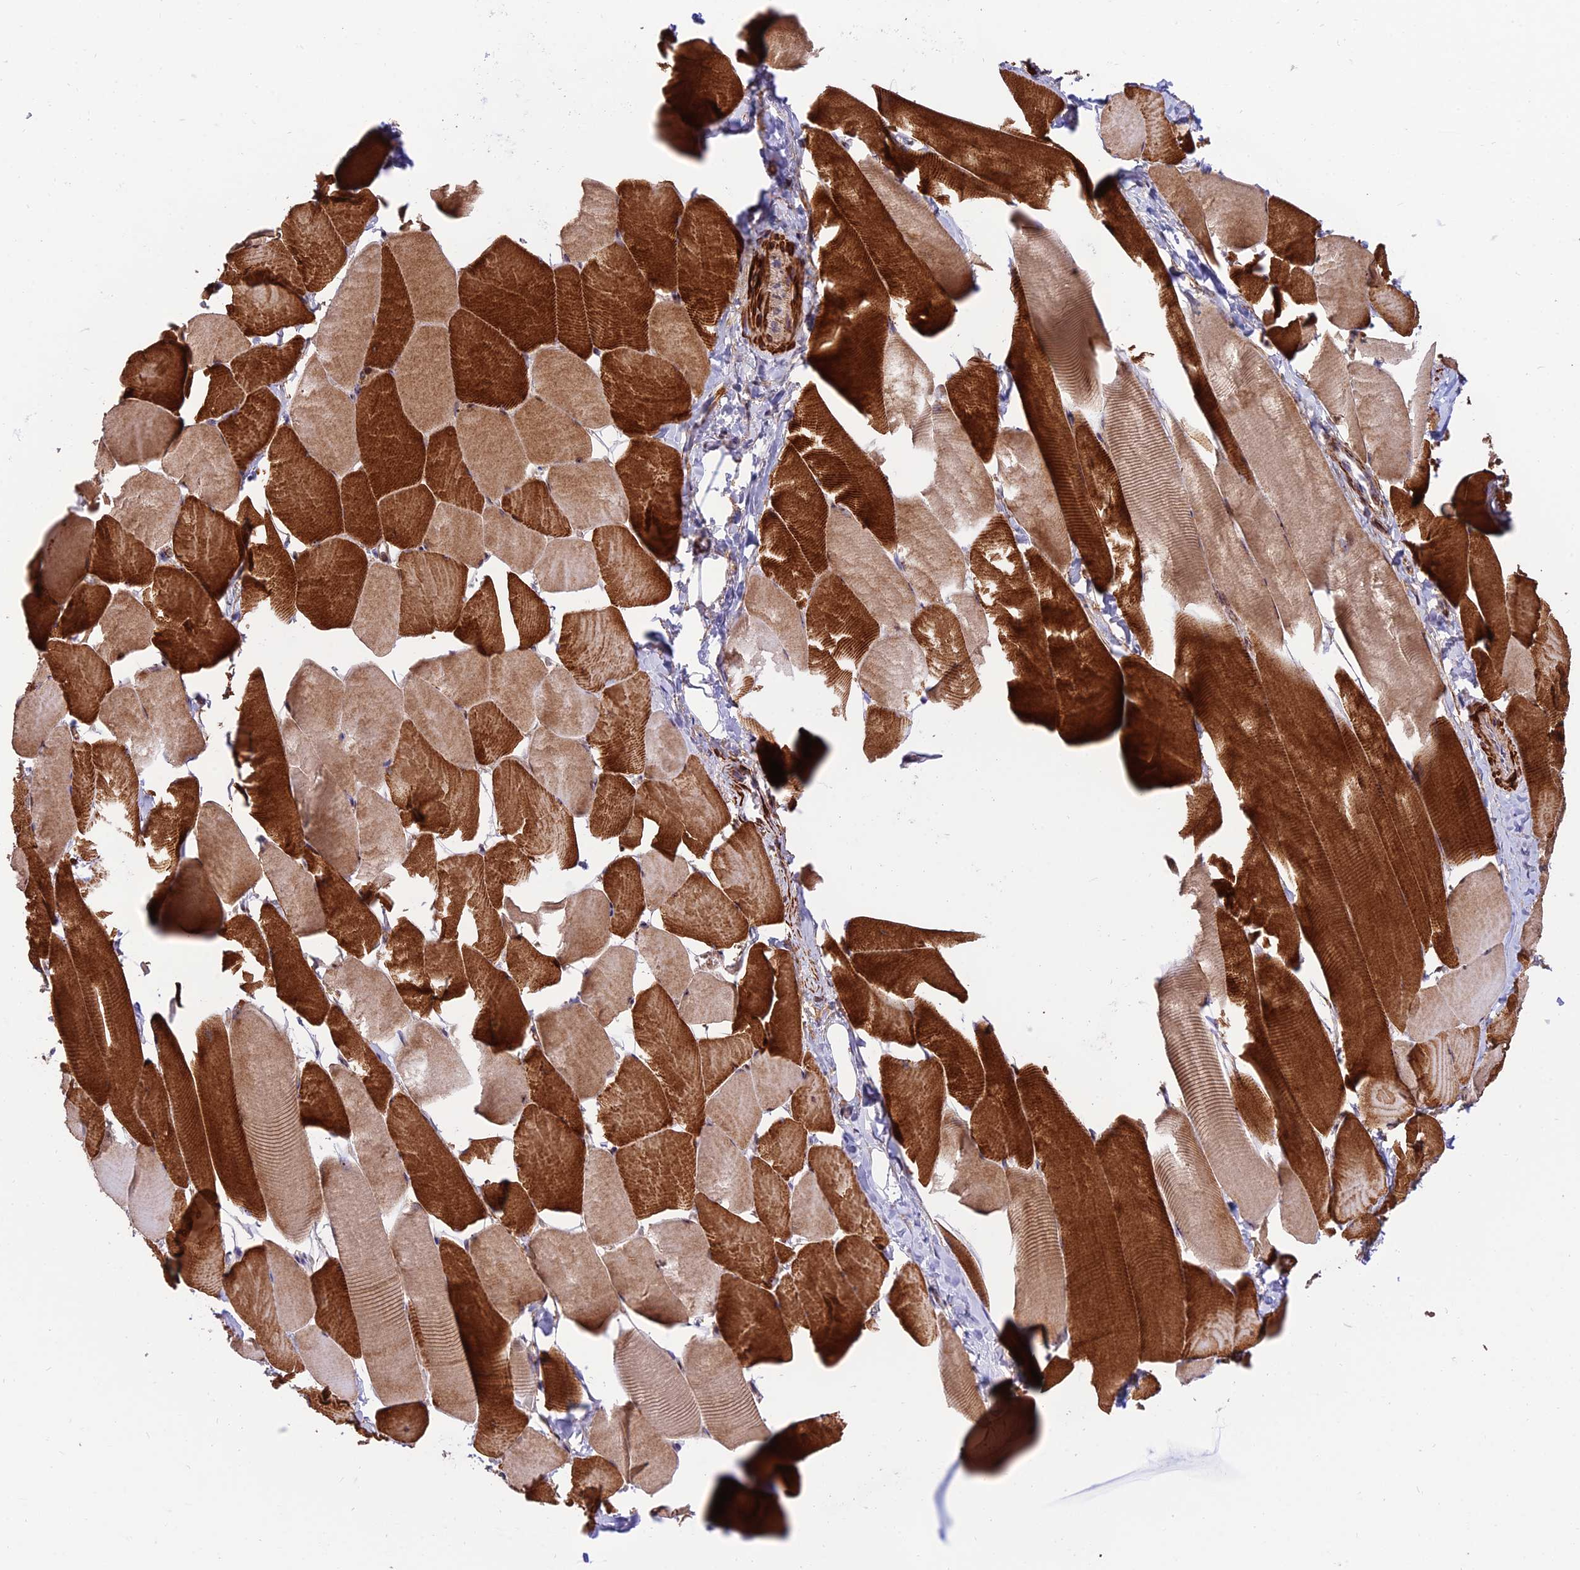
{"staining": {"intensity": "strong", "quantity": ">75%", "location": "cytoplasmic/membranous"}, "tissue": "skeletal muscle", "cell_type": "Myocytes", "image_type": "normal", "snomed": [{"axis": "morphology", "description": "Normal tissue, NOS"}, {"axis": "topography", "description": "Skeletal muscle"}], "caption": "A brown stain highlights strong cytoplasmic/membranous positivity of a protein in myocytes of unremarkable skeletal muscle. (DAB (3,3'-diaminobenzidine) IHC with brightfield microscopy, high magnification).", "gene": "KBTBD7", "patient": {"sex": "male", "age": 25}}